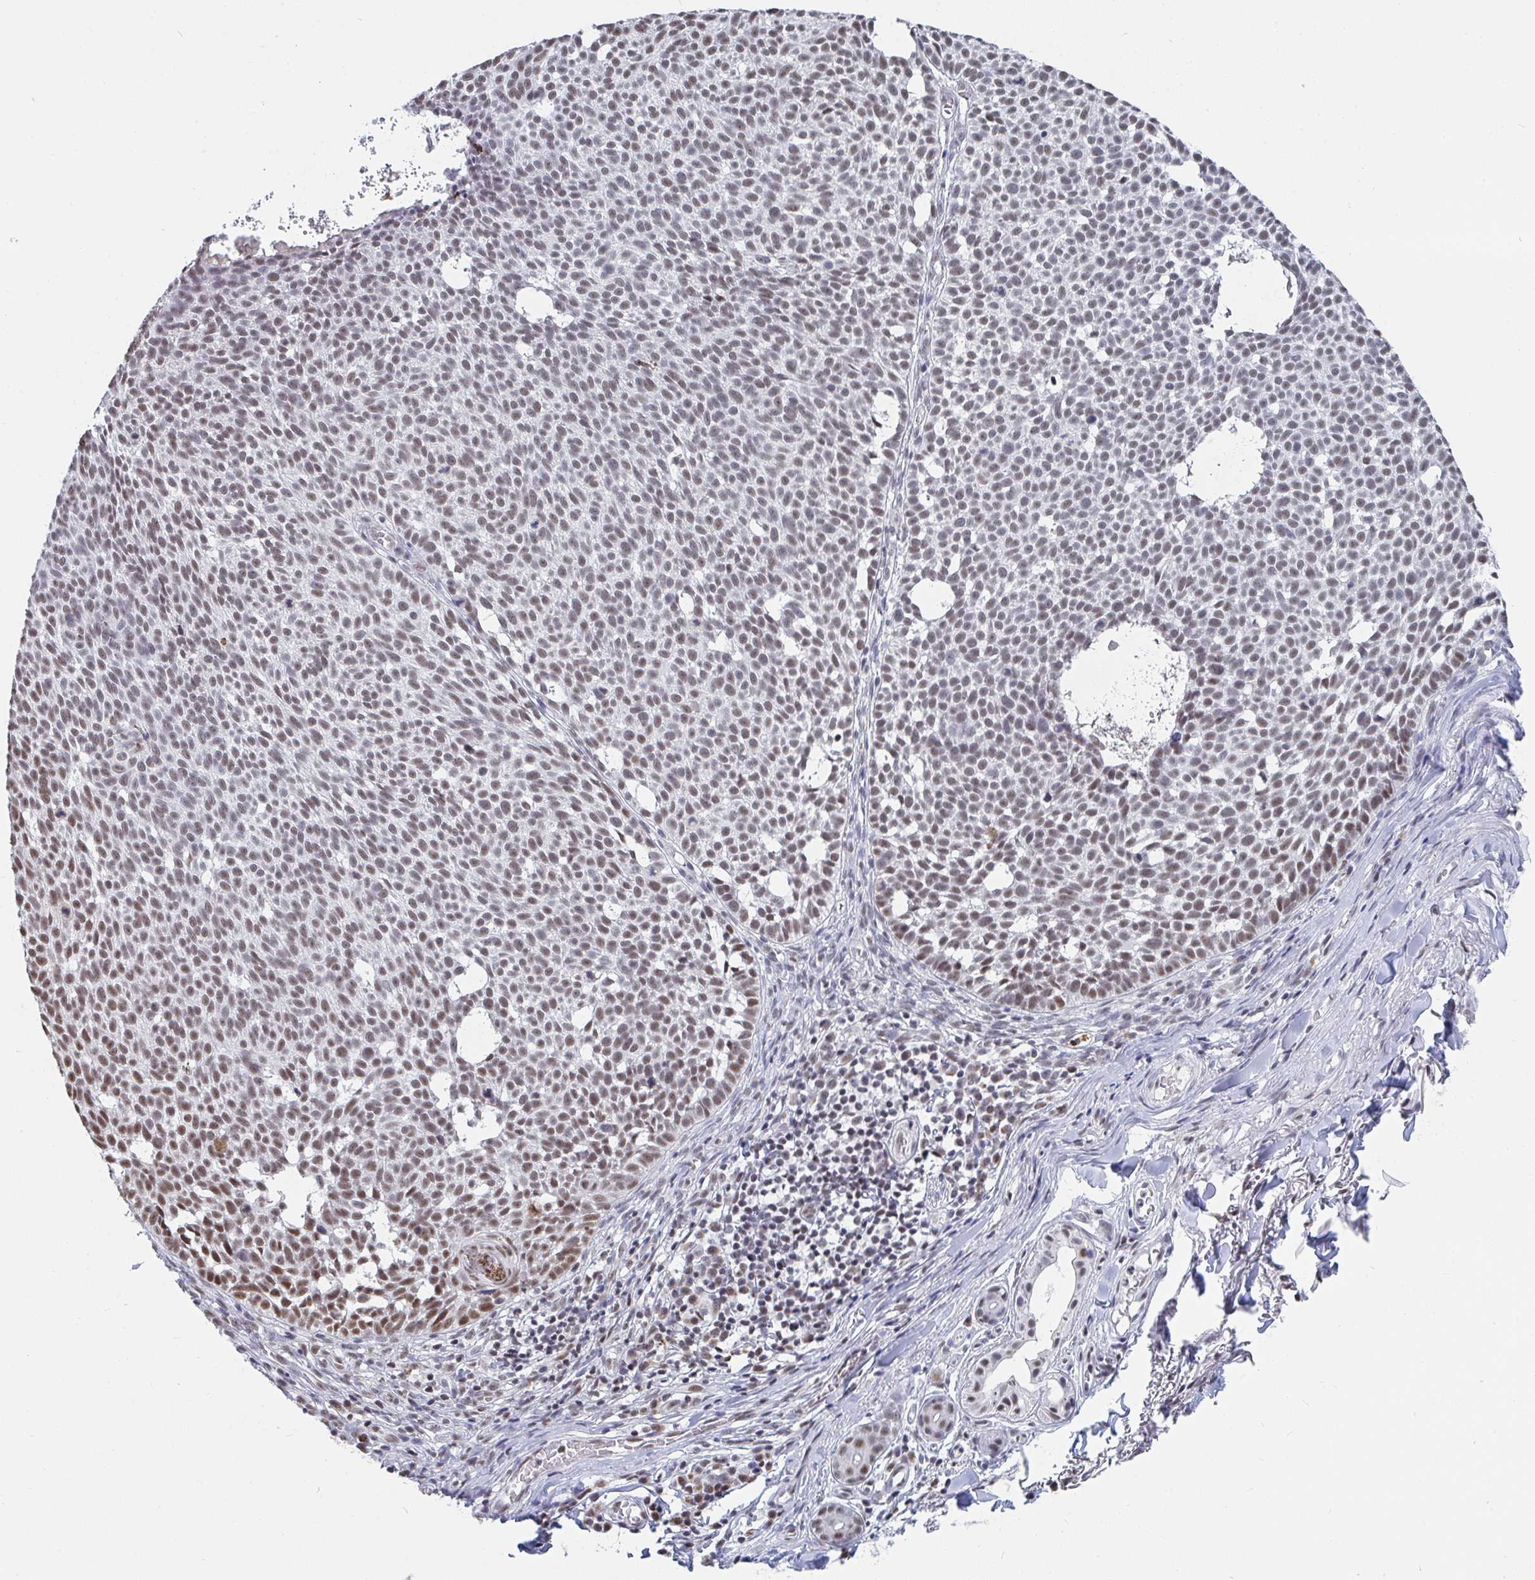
{"staining": {"intensity": "moderate", "quantity": "<25%", "location": "nuclear"}, "tissue": "skin cancer", "cell_type": "Tumor cells", "image_type": "cancer", "snomed": [{"axis": "morphology", "description": "Basal cell carcinoma"}, {"axis": "topography", "description": "Skin"}], "caption": "Tumor cells demonstrate low levels of moderate nuclear expression in approximately <25% of cells in human skin basal cell carcinoma.", "gene": "TRIP12", "patient": {"sex": "male", "age": 63}}